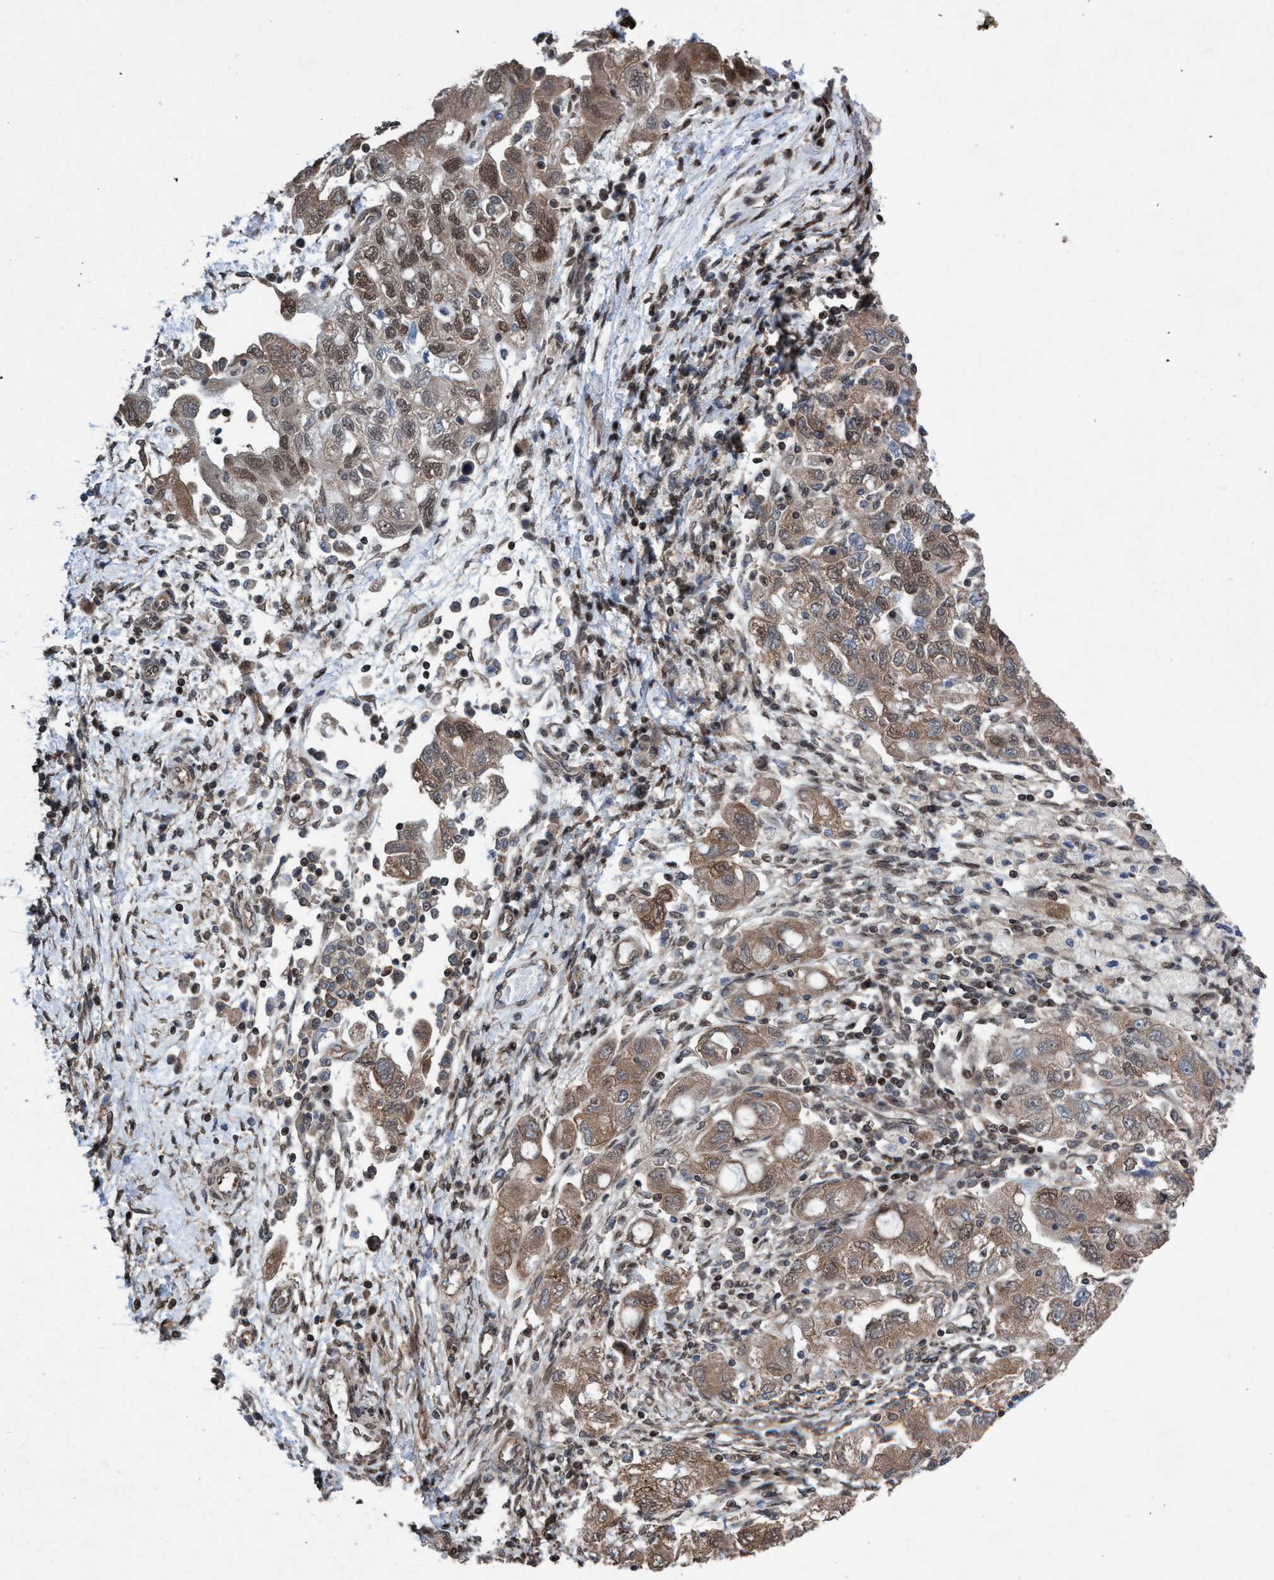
{"staining": {"intensity": "moderate", "quantity": ">75%", "location": "cytoplasmic/membranous,nuclear"}, "tissue": "ovarian cancer", "cell_type": "Tumor cells", "image_type": "cancer", "snomed": [{"axis": "morphology", "description": "Carcinoma, NOS"}, {"axis": "morphology", "description": "Cystadenocarcinoma, serous, NOS"}, {"axis": "topography", "description": "Ovary"}], "caption": "Ovarian cancer was stained to show a protein in brown. There is medium levels of moderate cytoplasmic/membranous and nuclear positivity in approximately >75% of tumor cells.", "gene": "METAP2", "patient": {"sex": "female", "age": 69}}